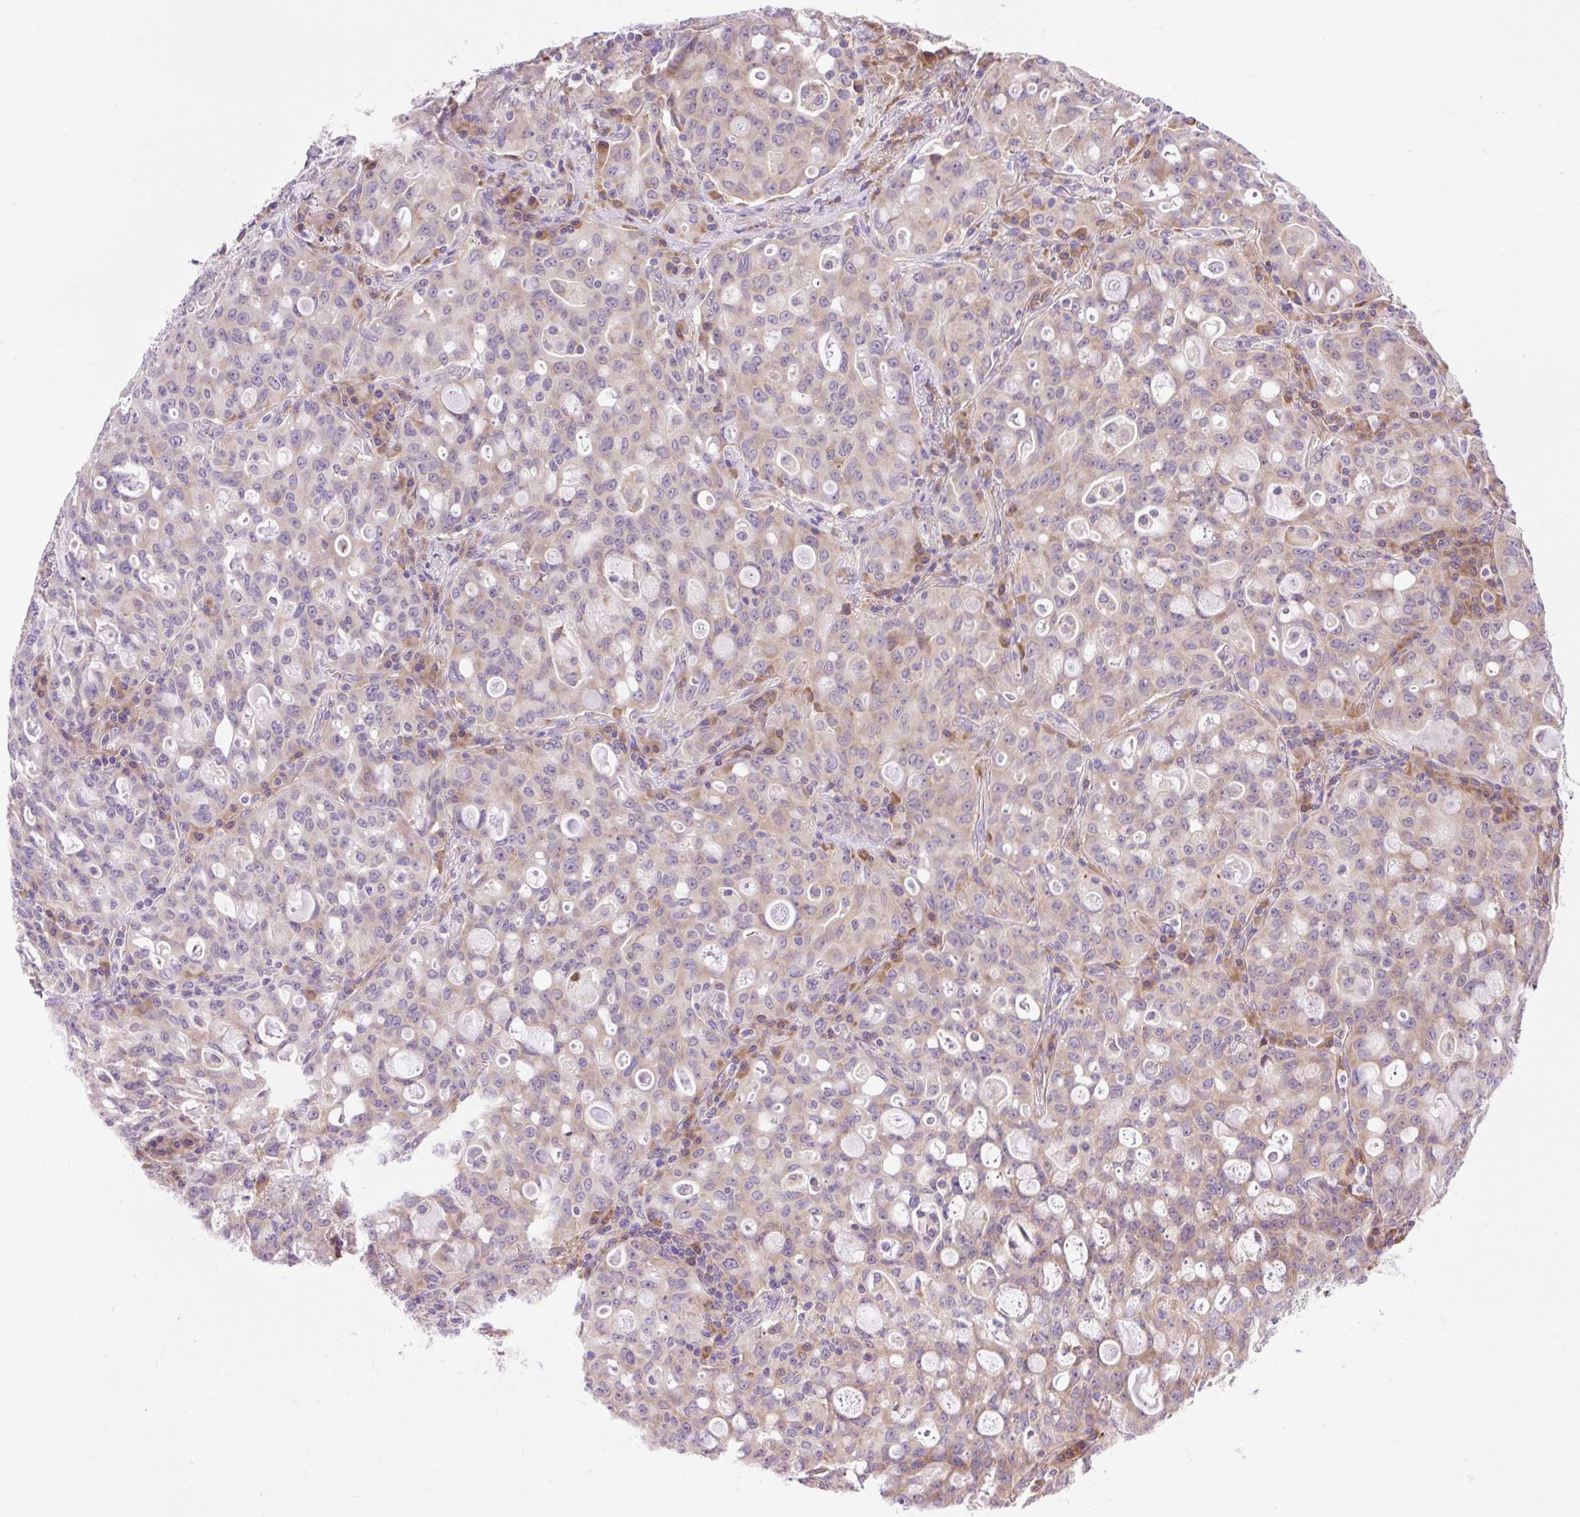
{"staining": {"intensity": "weak", "quantity": "25%-75%", "location": "cytoplasmic/membranous"}, "tissue": "lung cancer", "cell_type": "Tumor cells", "image_type": "cancer", "snomed": [{"axis": "morphology", "description": "Adenocarcinoma, NOS"}, {"axis": "topography", "description": "Lung"}], "caption": "Adenocarcinoma (lung) stained with DAB immunohistochemistry (IHC) shows low levels of weak cytoplasmic/membranous expression in approximately 25%-75% of tumor cells. (DAB (3,3'-diaminobenzidine) = brown stain, brightfield microscopy at high magnification).", "gene": "GPR45", "patient": {"sex": "female", "age": 44}}